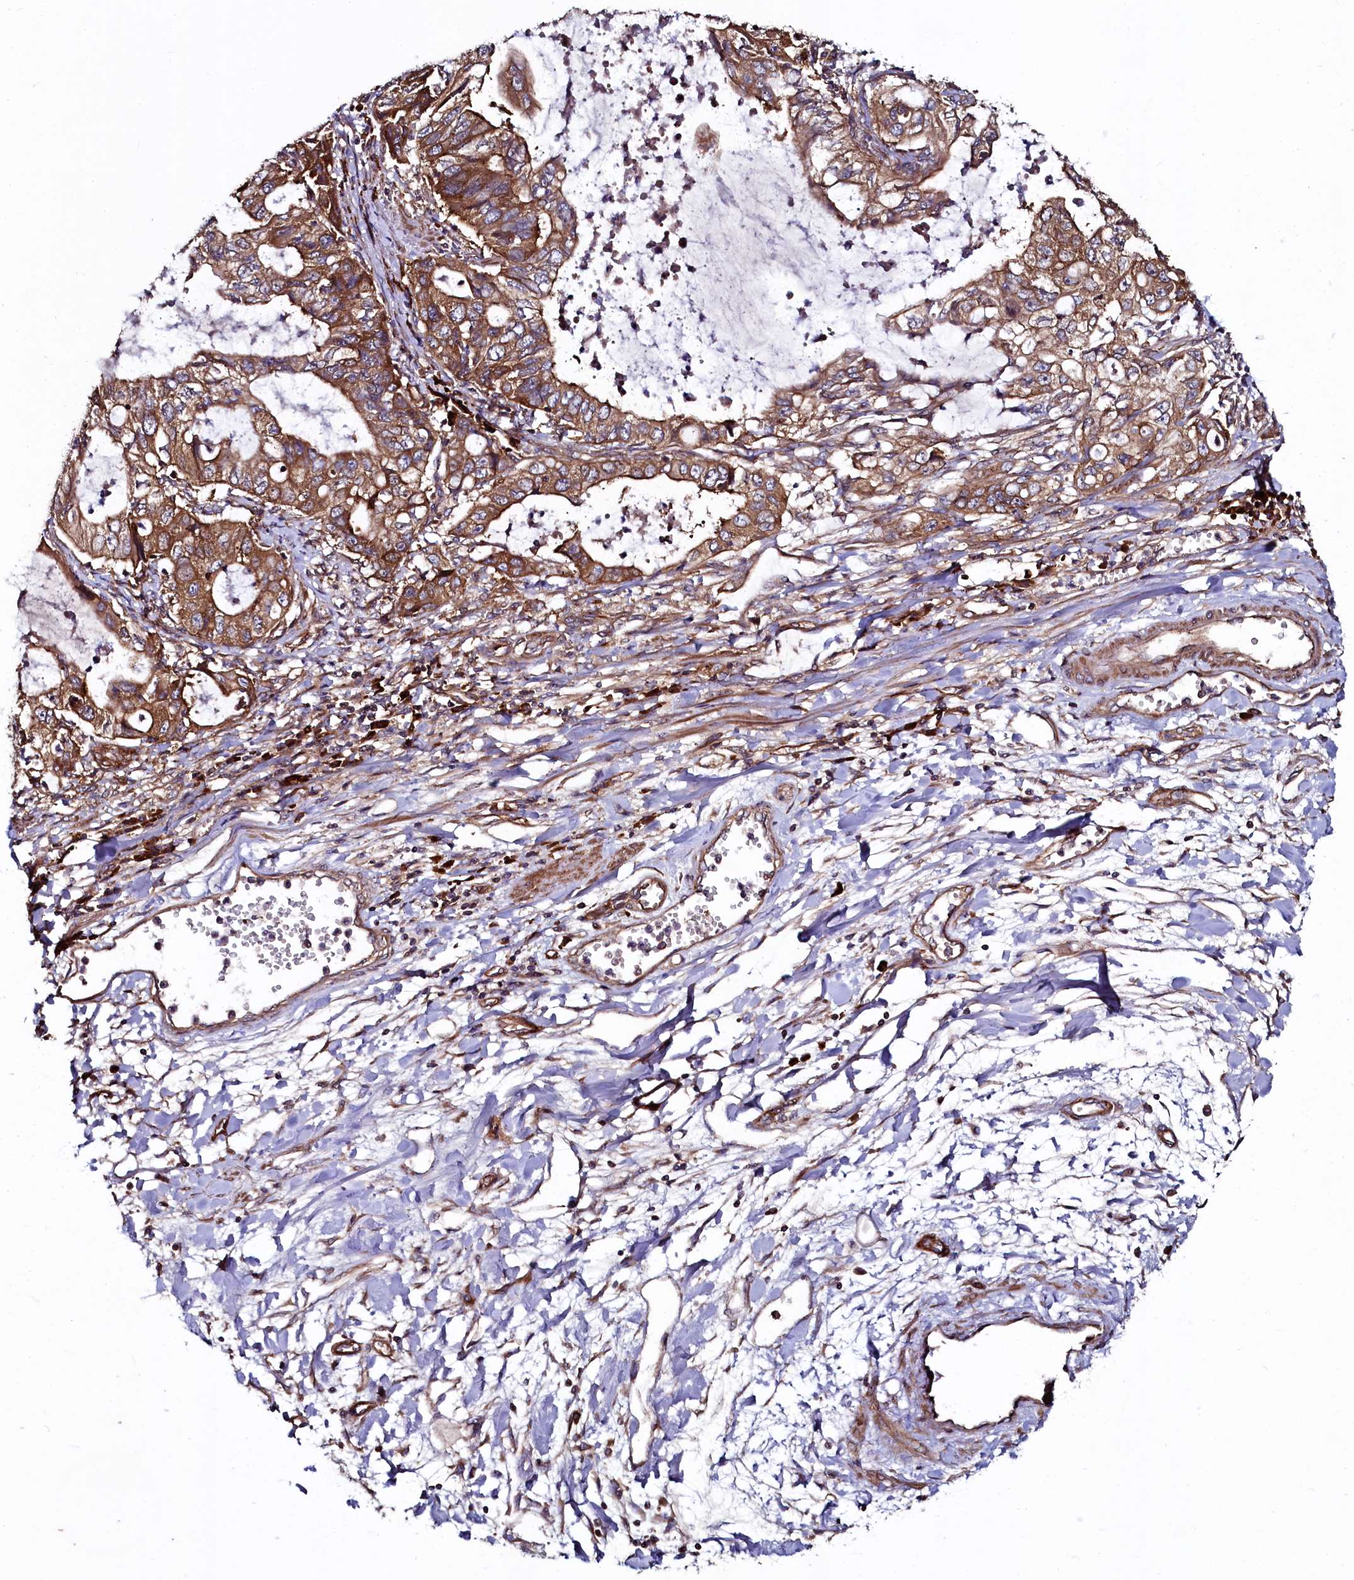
{"staining": {"intensity": "strong", "quantity": ">75%", "location": "cytoplasmic/membranous"}, "tissue": "stomach cancer", "cell_type": "Tumor cells", "image_type": "cancer", "snomed": [{"axis": "morphology", "description": "Adenocarcinoma, NOS"}, {"axis": "topography", "description": "Stomach, upper"}], "caption": "A brown stain shows strong cytoplasmic/membranous positivity of a protein in human adenocarcinoma (stomach) tumor cells. The staining was performed using DAB to visualize the protein expression in brown, while the nuclei were stained in blue with hematoxylin (Magnification: 20x).", "gene": "USPL1", "patient": {"sex": "female", "age": 52}}